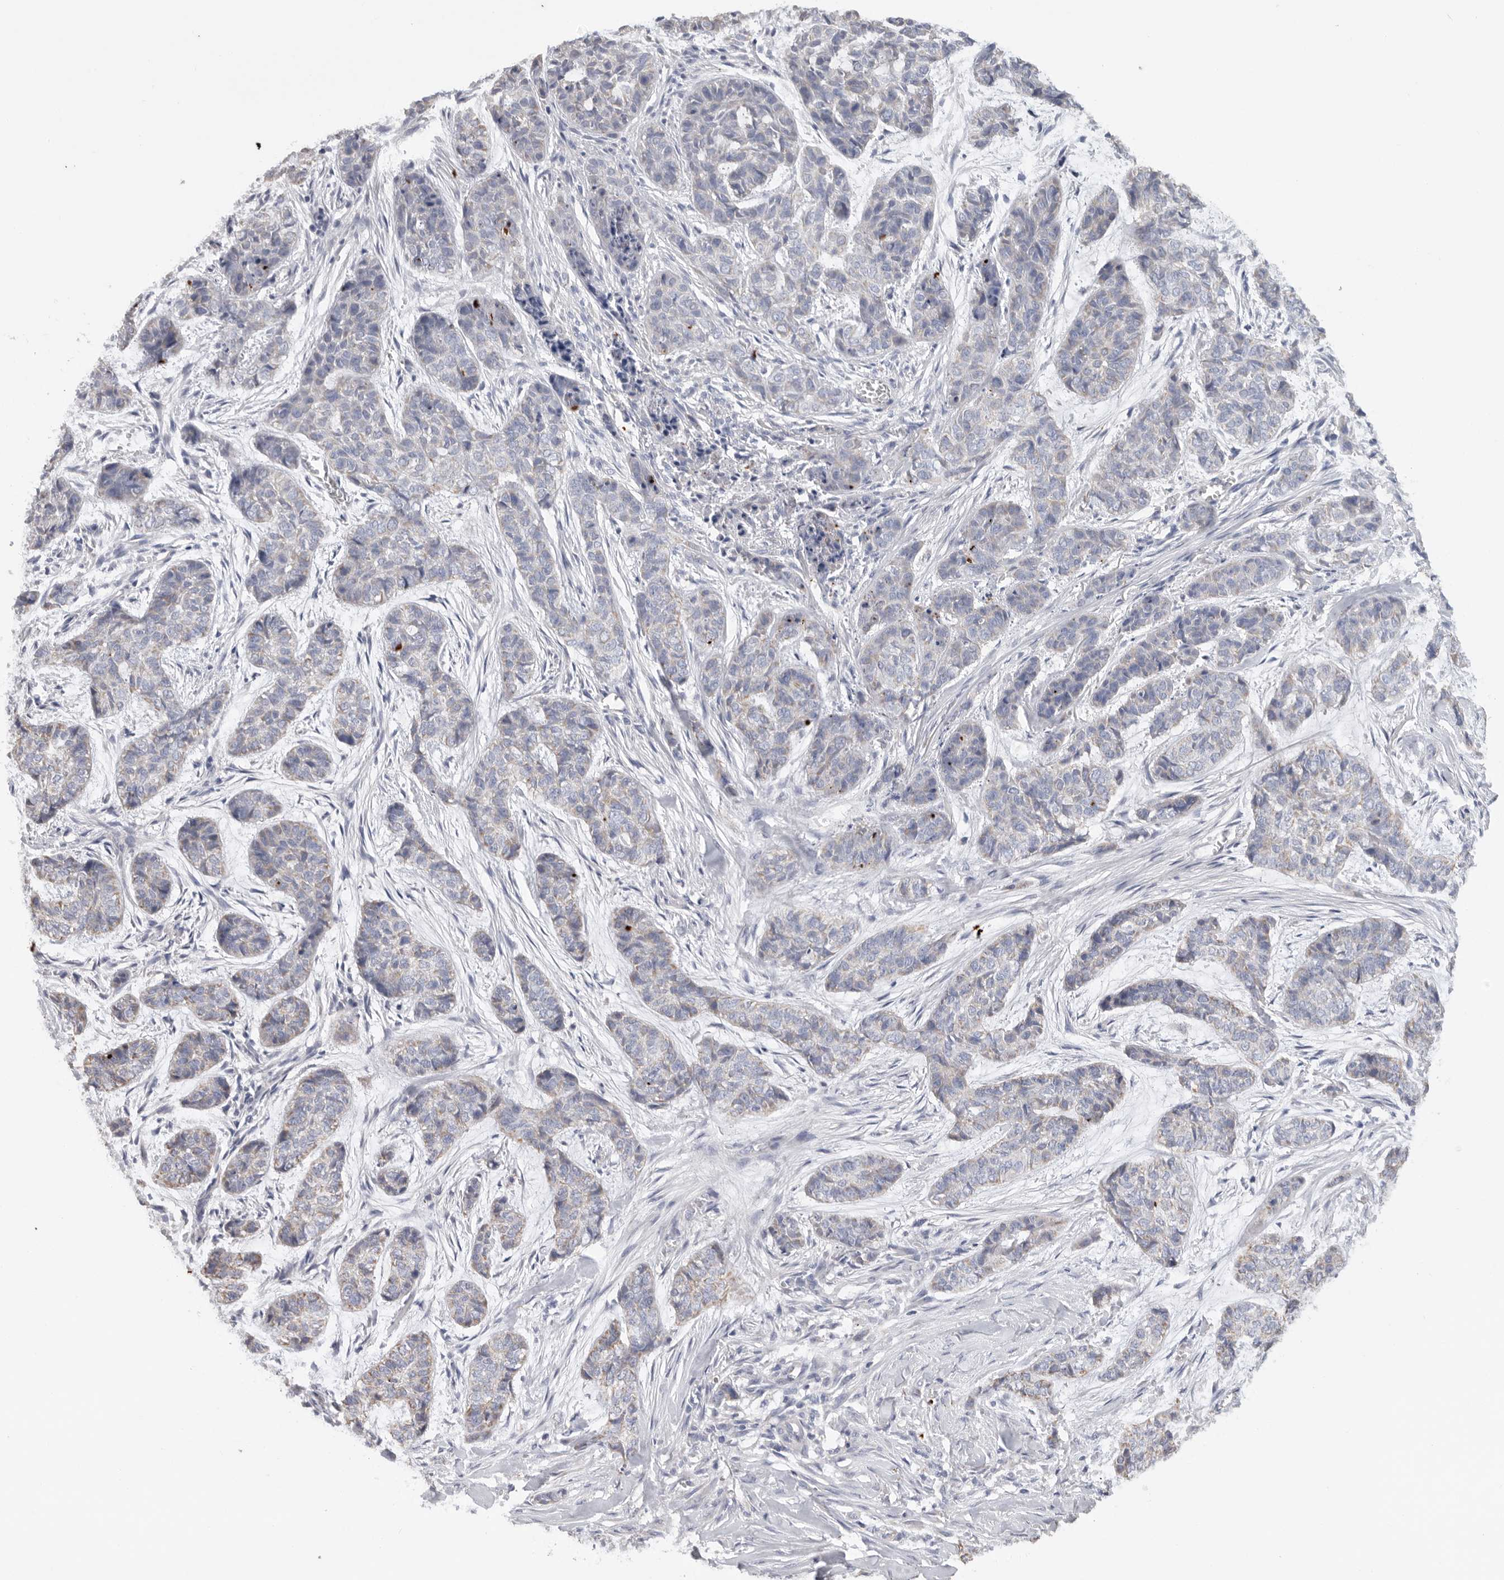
{"staining": {"intensity": "negative", "quantity": "none", "location": "none"}, "tissue": "skin cancer", "cell_type": "Tumor cells", "image_type": "cancer", "snomed": [{"axis": "morphology", "description": "Basal cell carcinoma"}, {"axis": "topography", "description": "Skin"}], "caption": "This is an IHC histopathology image of human skin cancer. There is no positivity in tumor cells.", "gene": "MTFR1L", "patient": {"sex": "female", "age": 64}}